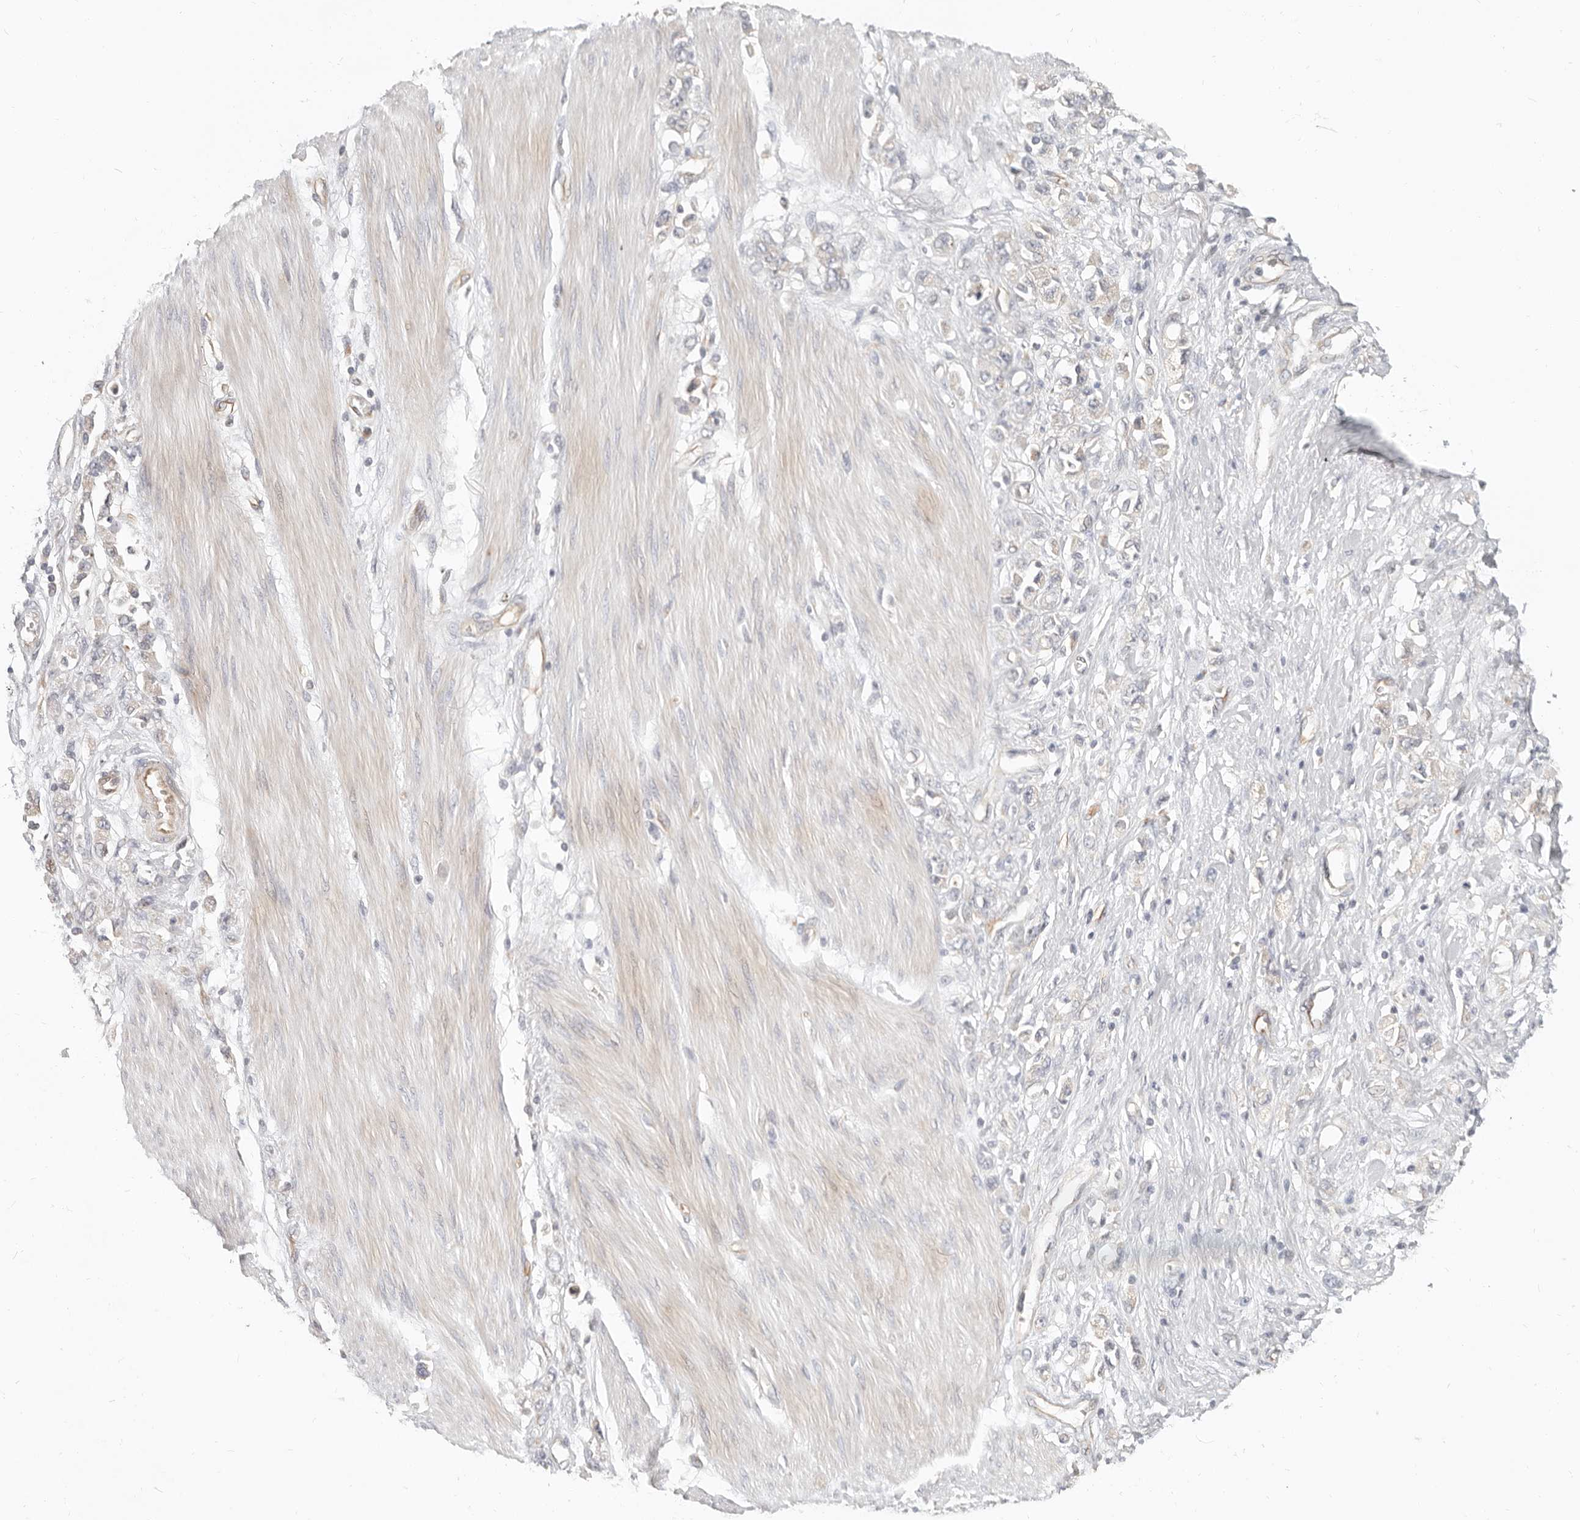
{"staining": {"intensity": "negative", "quantity": "none", "location": "none"}, "tissue": "stomach cancer", "cell_type": "Tumor cells", "image_type": "cancer", "snomed": [{"axis": "morphology", "description": "Adenocarcinoma, NOS"}, {"axis": "topography", "description": "Stomach"}], "caption": "A histopathology image of stomach cancer (adenocarcinoma) stained for a protein shows no brown staining in tumor cells.", "gene": "SPRING1", "patient": {"sex": "female", "age": 76}}